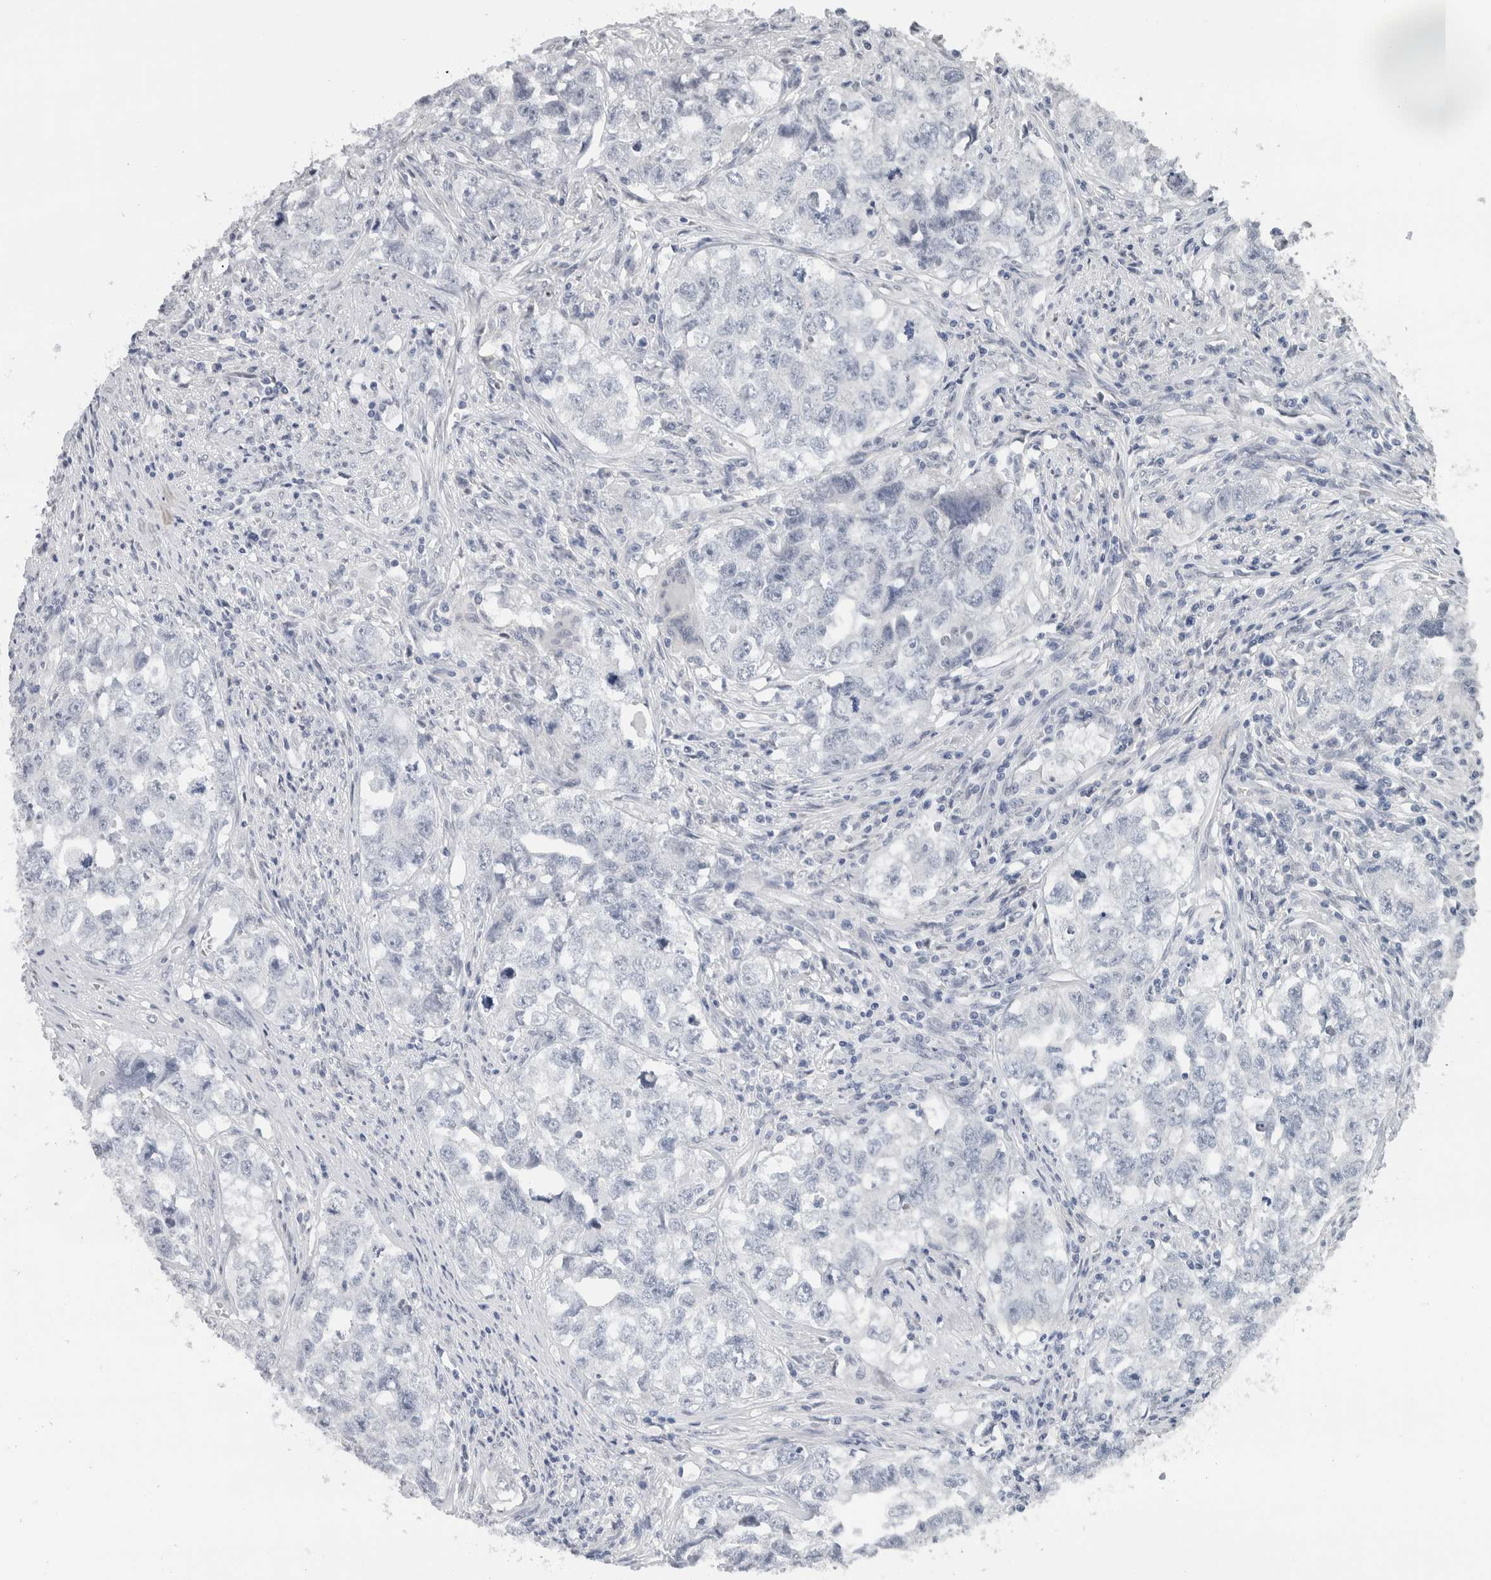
{"staining": {"intensity": "negative", "quantity": "none", "location": "none"}, "tissue": "testis cancer", "cell_type": "Tumor cells", "image_type": "cancer", "snomed": [{"axis": "morphology", "description": "Seminoma, NOS"}, {"axis": "morphology", "description": "Carcinoma, Embryonal, NOS"}, {"axis": "topography", "description": "Testis"}], "caption": "This image is of testis embryonal carcinoma stained with immunohistochemistry to label a protein in brown with the nuclei are counter-stained blue. There is no staining in tumor cells.", "gene": "NEFM", "patient": {"sex": "male", "age": 43}}